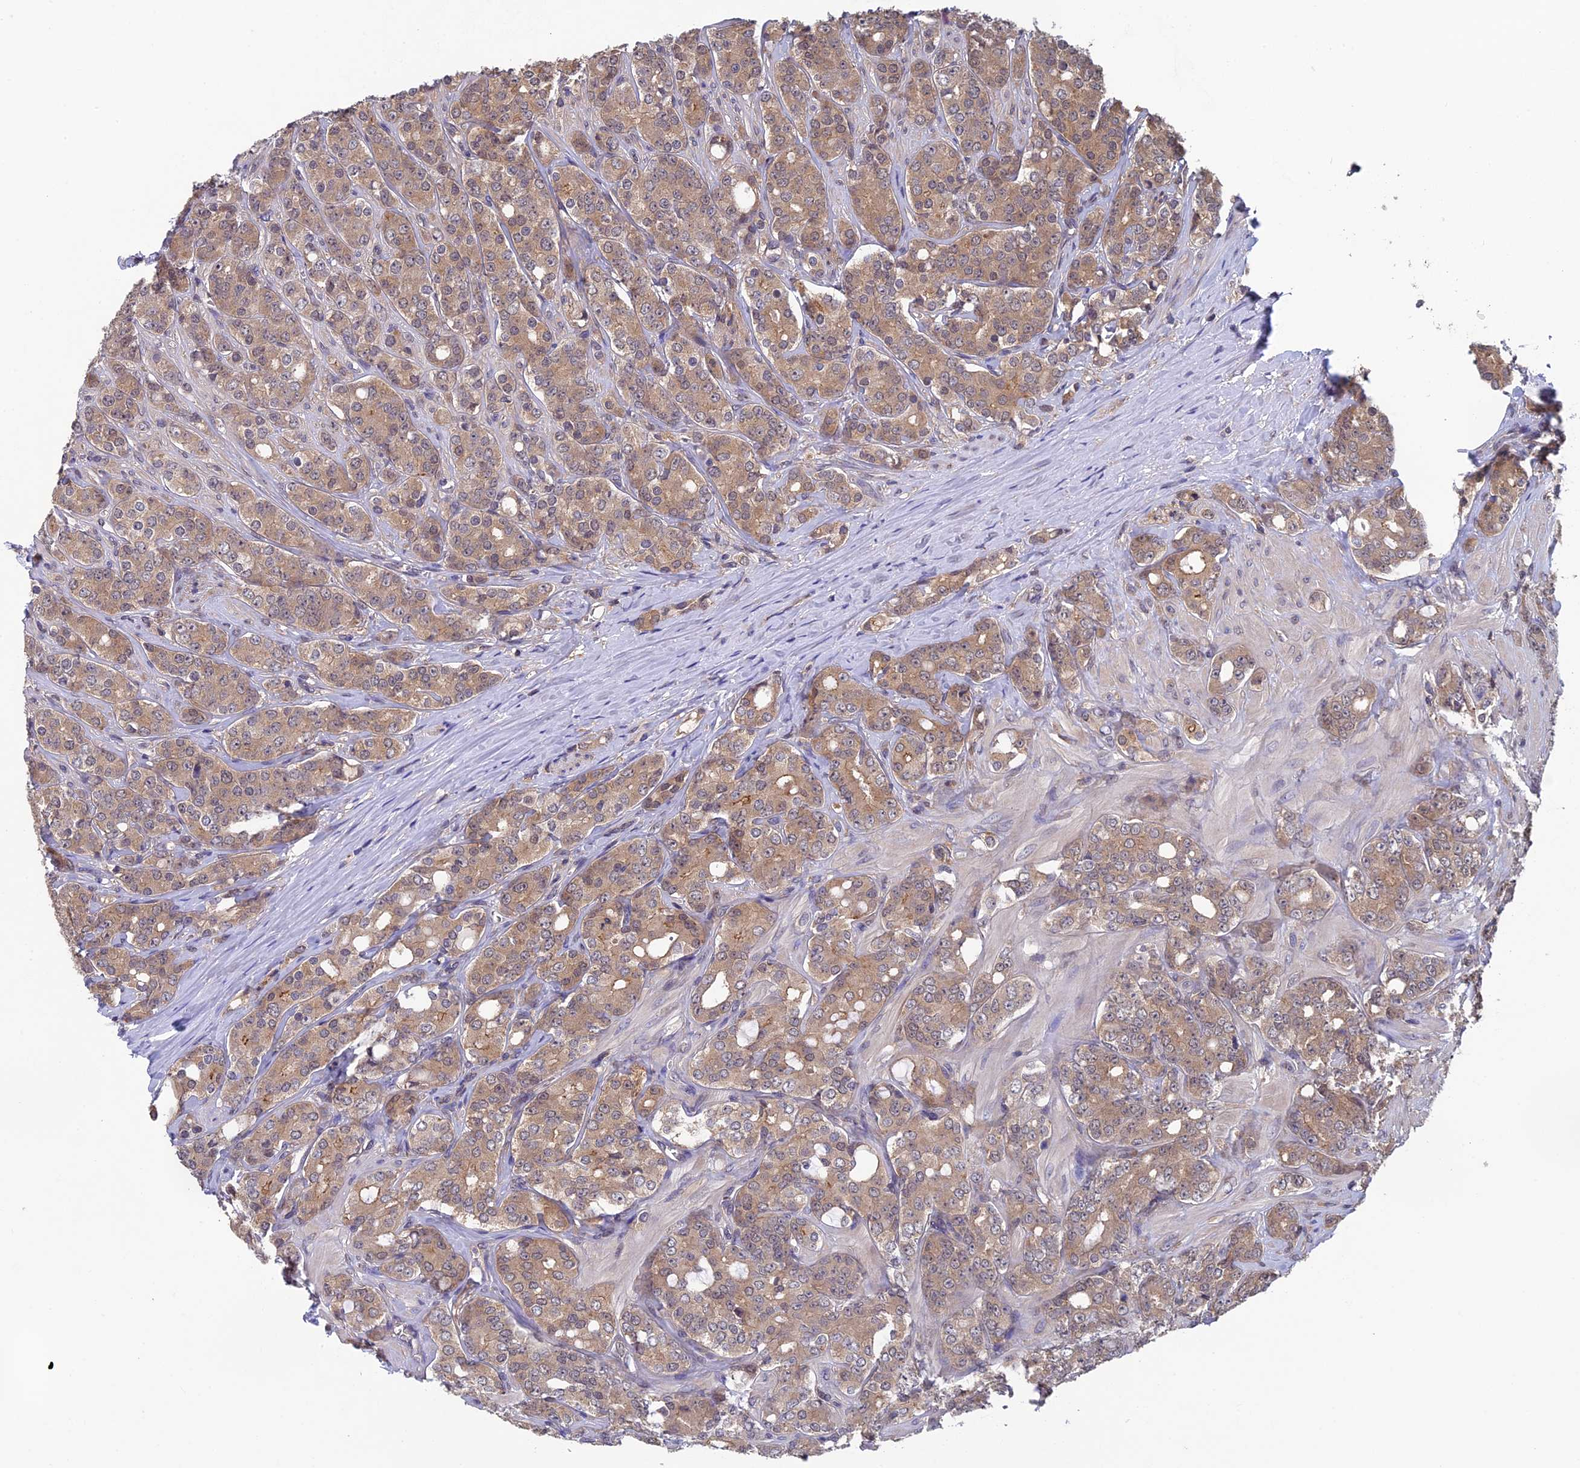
{"staining": {"intensity": "moderate", "quantity": ">75%", "location": "cytoplasmic/membranous"}, "tissue": "prostate cancer", "cell_type": "Tumor cells", "image_type": "cancer", "snomed": [{"axis": "morphology", "description": "Adenocarcinoma, High grade"}, {"axis": "topography", "description": "Prostate"}], "caption": "This image shows adenocarcinoma (high-grade) (prostate) stained with immunohistochemistry to label a protein in brown. The cytoplasmic/membranous of tumor cells show moderate positivity for the protein. Nuclei are counter-stained blue.", "gene": "LCMT1", "patient": {"sex": "male", "age": 62}}